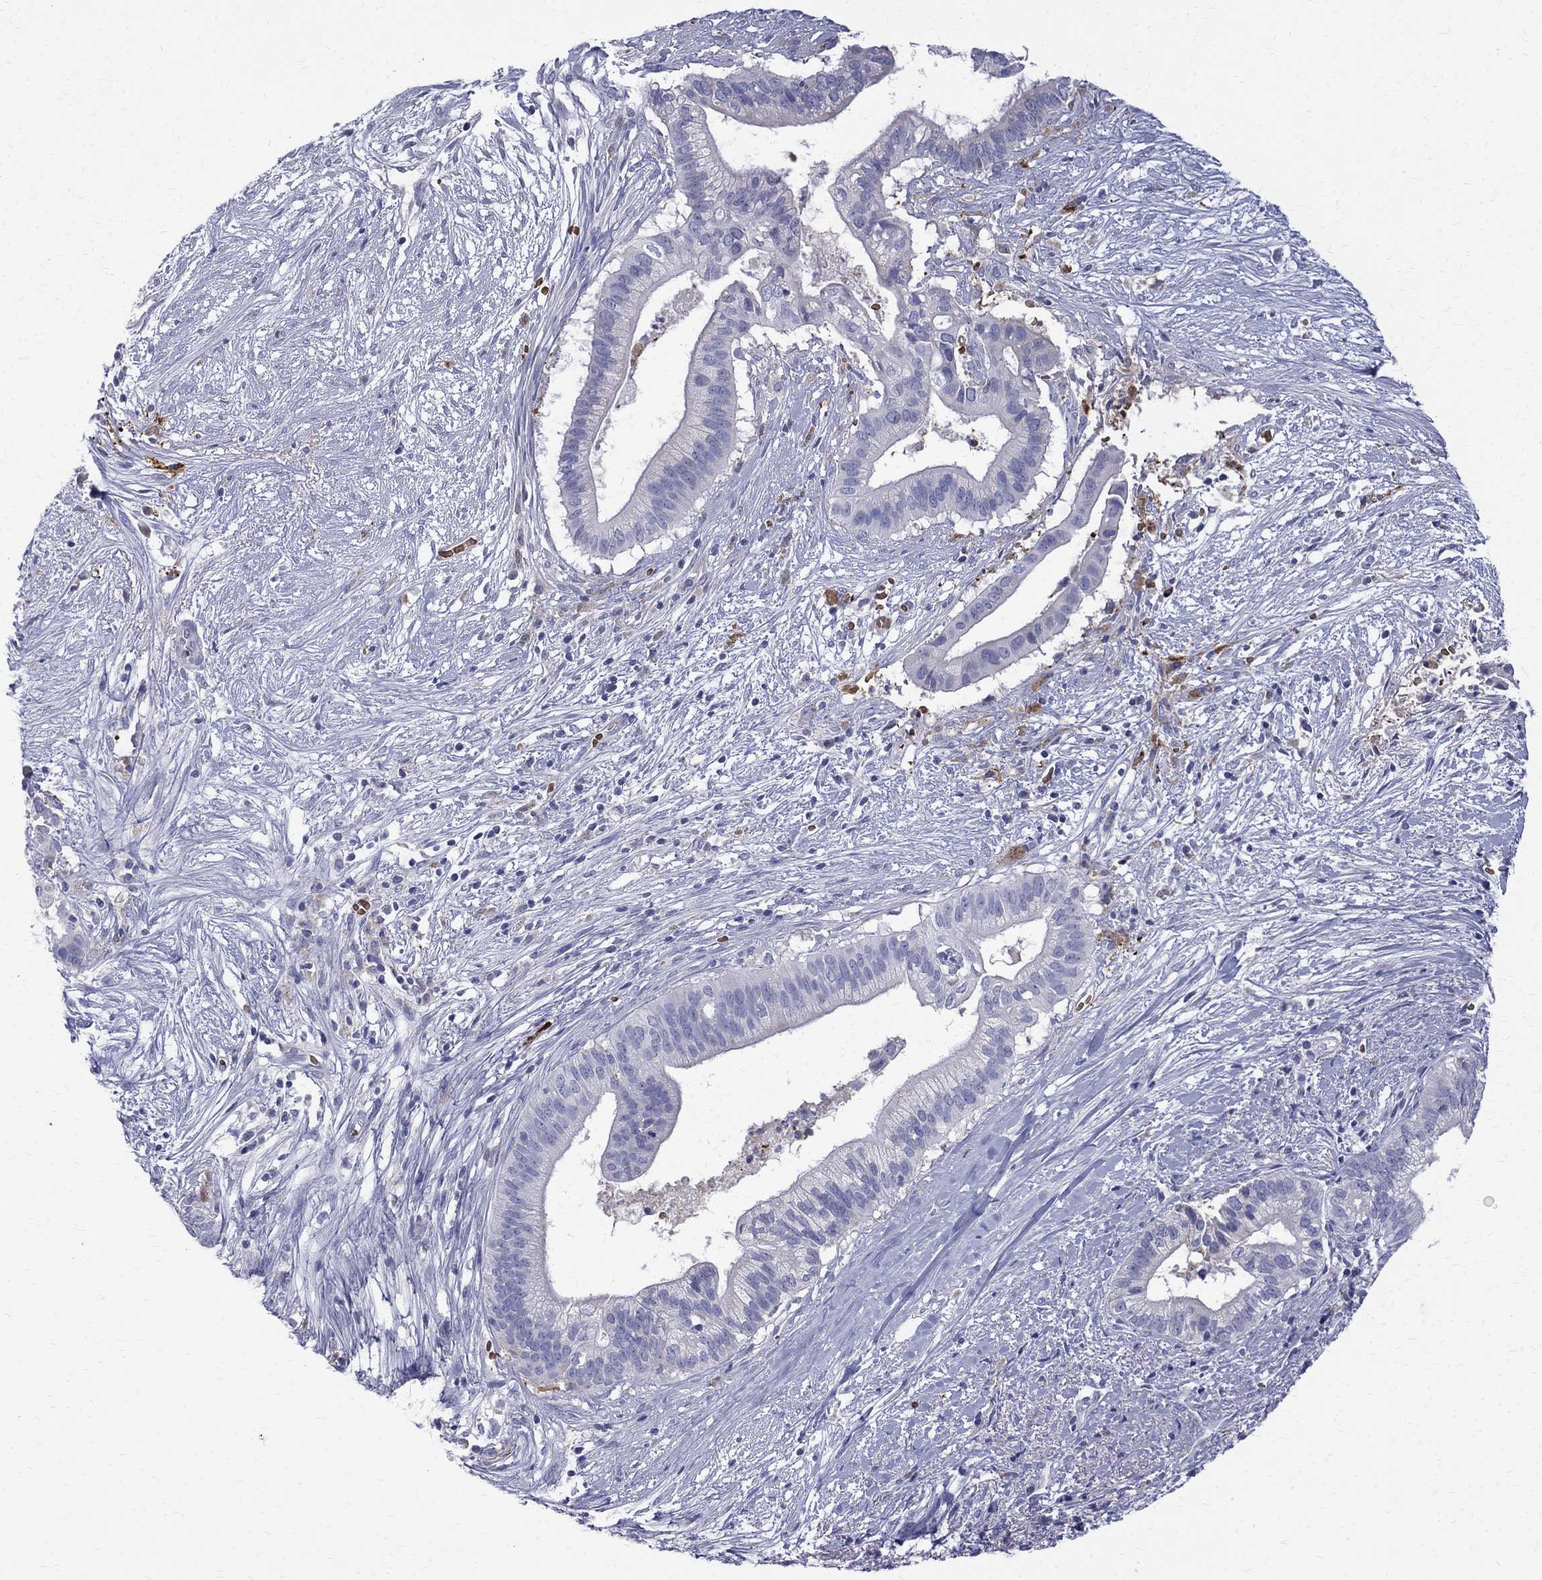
{"staining": {"intensity": "negative", "quantity": "none", "location": "none"}, "tissue": "pancreatic cancer", "cell_type": "Tumor cells", "image_type": "cancer", "snomed": [{"axis": "morphology", "description": "Adenocarcinoma, NOS"}, {"axis": "topography", "description": "Pancreas"}], "caption": "Tumor cells show no significant staining in pancreatic cancer. Brightfield microscopy of immunohistochemistry (IHC) stained with DAB (3,3'-diaminobenzidine) (brown) and hematoxylin (blue), captured at high magnification.", "gene": "AGER", "patient": {"sex": "male", "age": 61}}